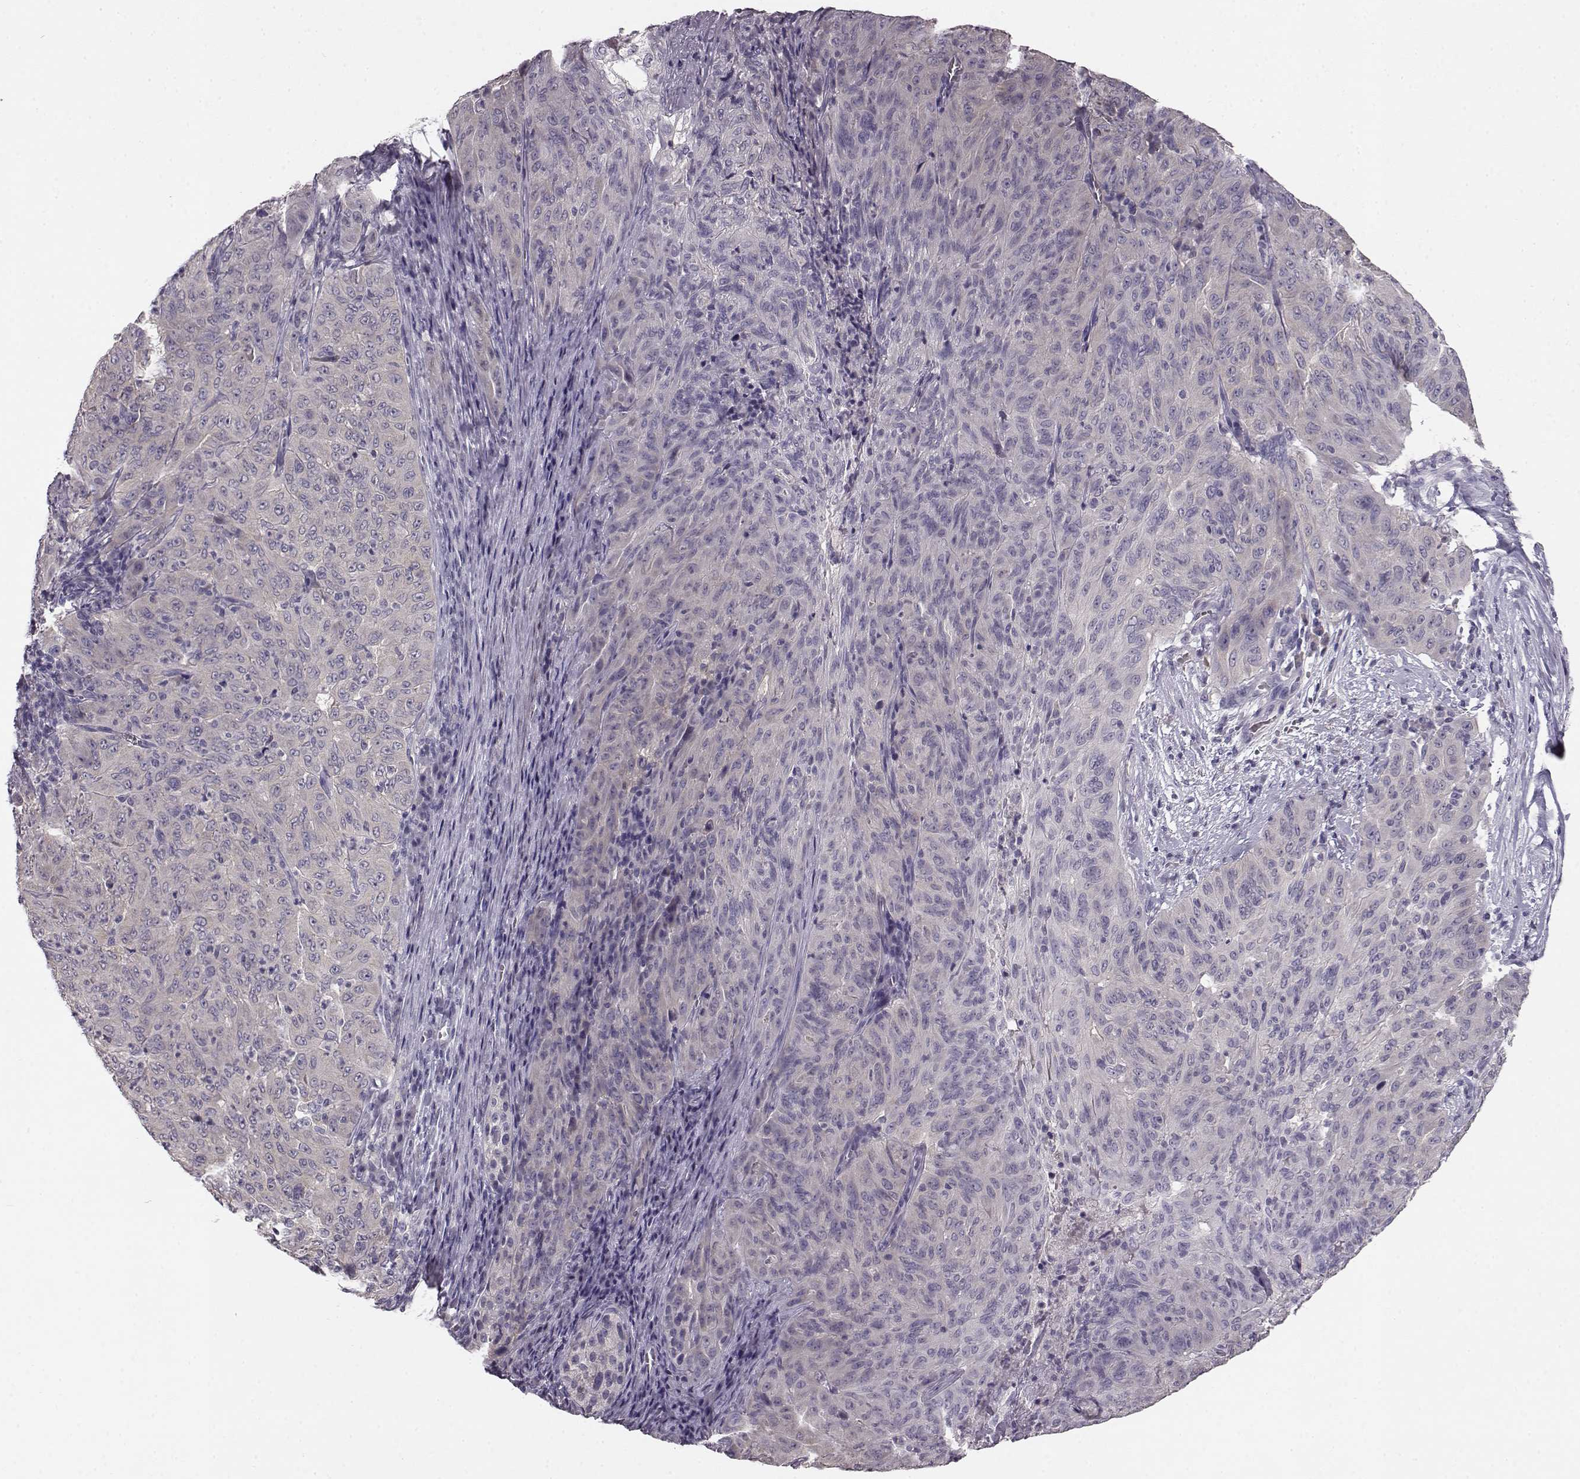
{"staining": {"intensity": "negative", "quantity": "none", "location": "none"}, "tissue": "pancreatic cancer", "cell_type": "Tumor cells", "image_type": "cancer", "snomed": [{"axis": "morphology", "description": "Adenocarcinoma, NOS"}, {"axis": "topography", "description": "Pancreas"}], "caption": "Tumor cells are negative for protein expression in human pancreatic cancer.", "gene": "BFSP2", "patient": {"sex": "male", "age": 63}}